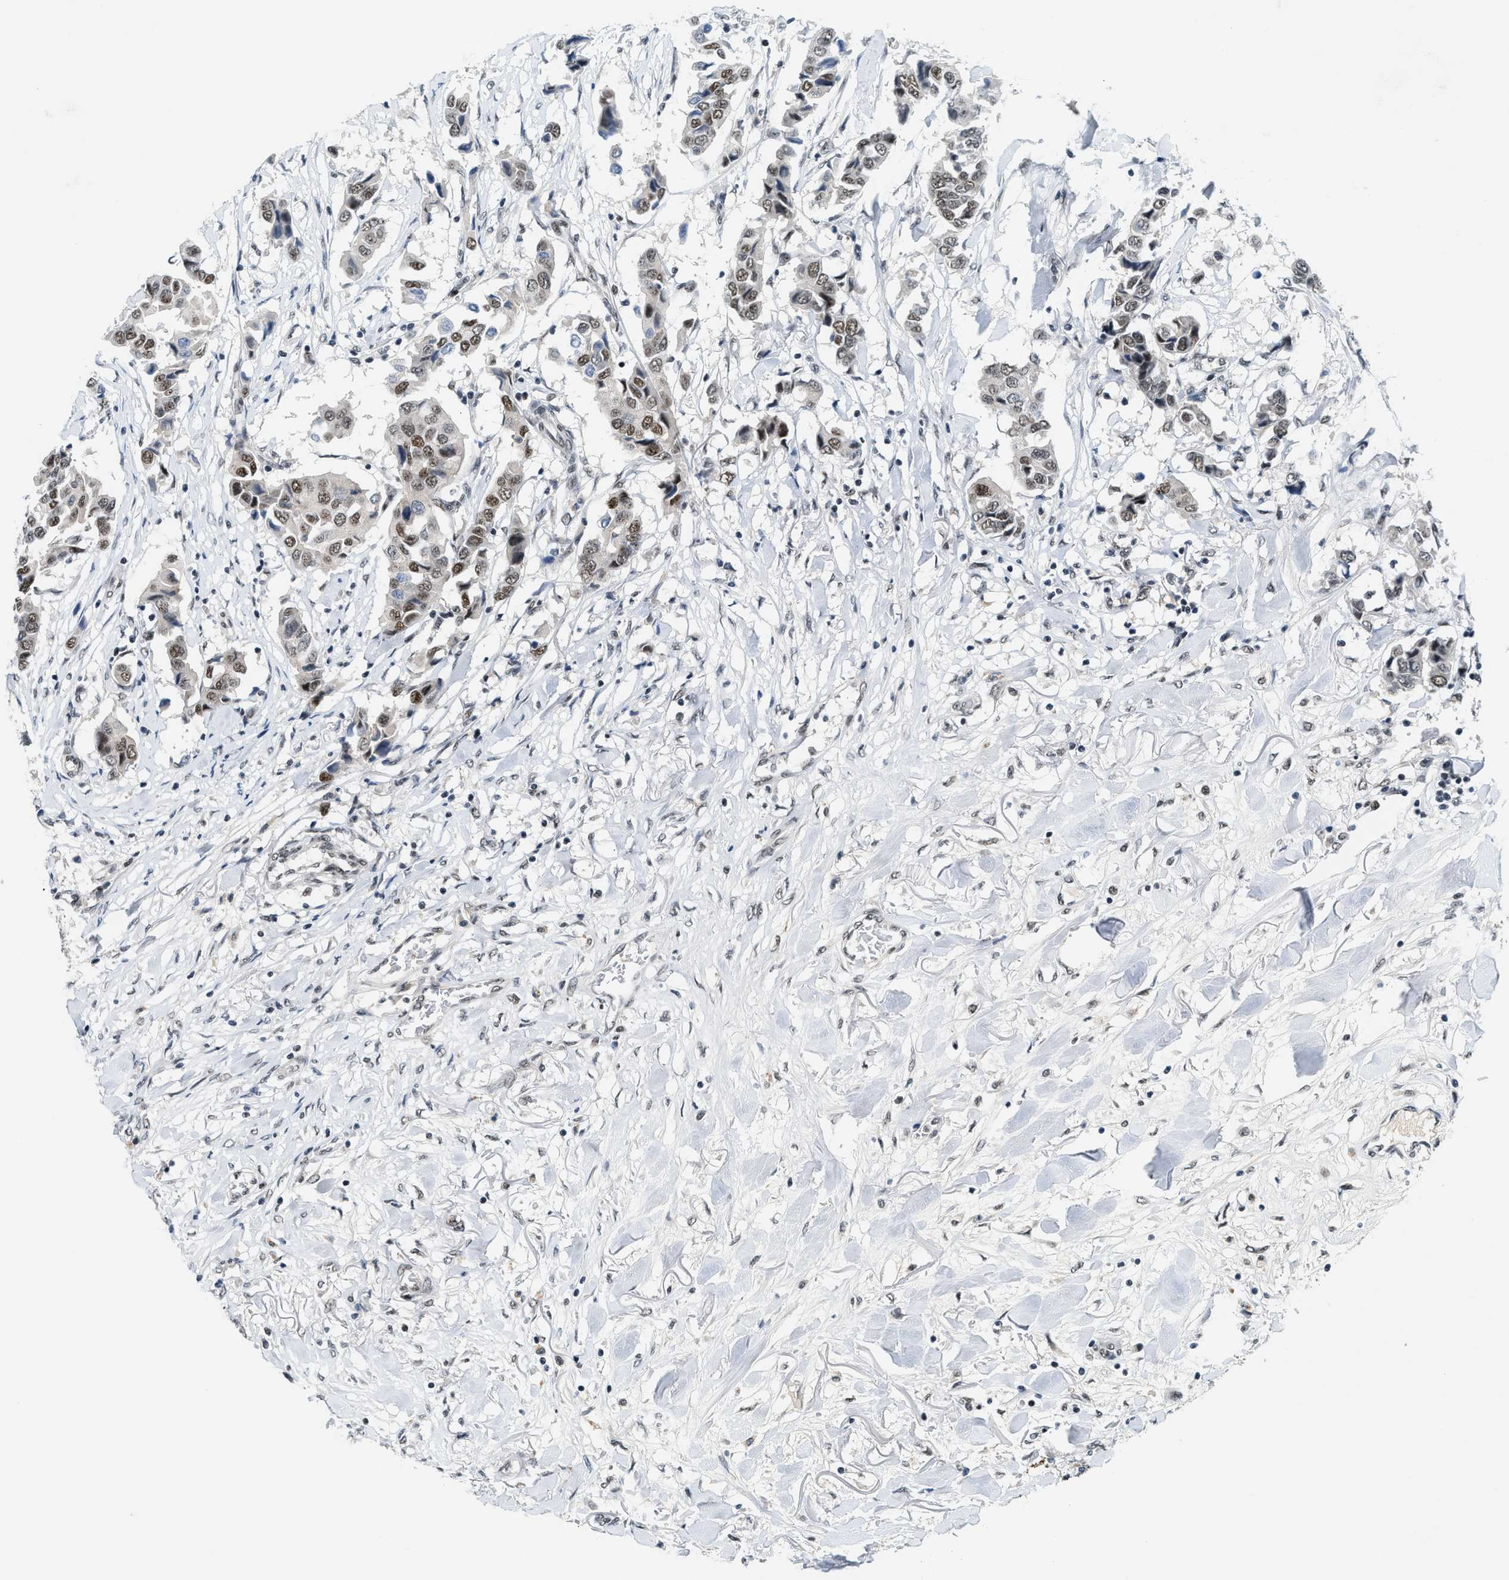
{"staining": {"intensity": "moderate", "quantity": "<25%", "location": "nuclear"}, "tissue": "breast cancer", "cell_type": "Tumor cells", "image_type": "cancer", "snomed": [{"axis": "morphology", "description": "Duct carcinoma"}, {"axis": "topography", "description": "Breast"}], "caption": "Immunohistochemical staining of breast cancer (infiltrating ductal carcinoma) displays moderate nuclear protein positivity in approximately <25% of tumor cells. The protein is shown in brown color, while the nuclei are stained blue.", "gene": "NCOA1", "patient": {"sex": "female", "age": 80}}